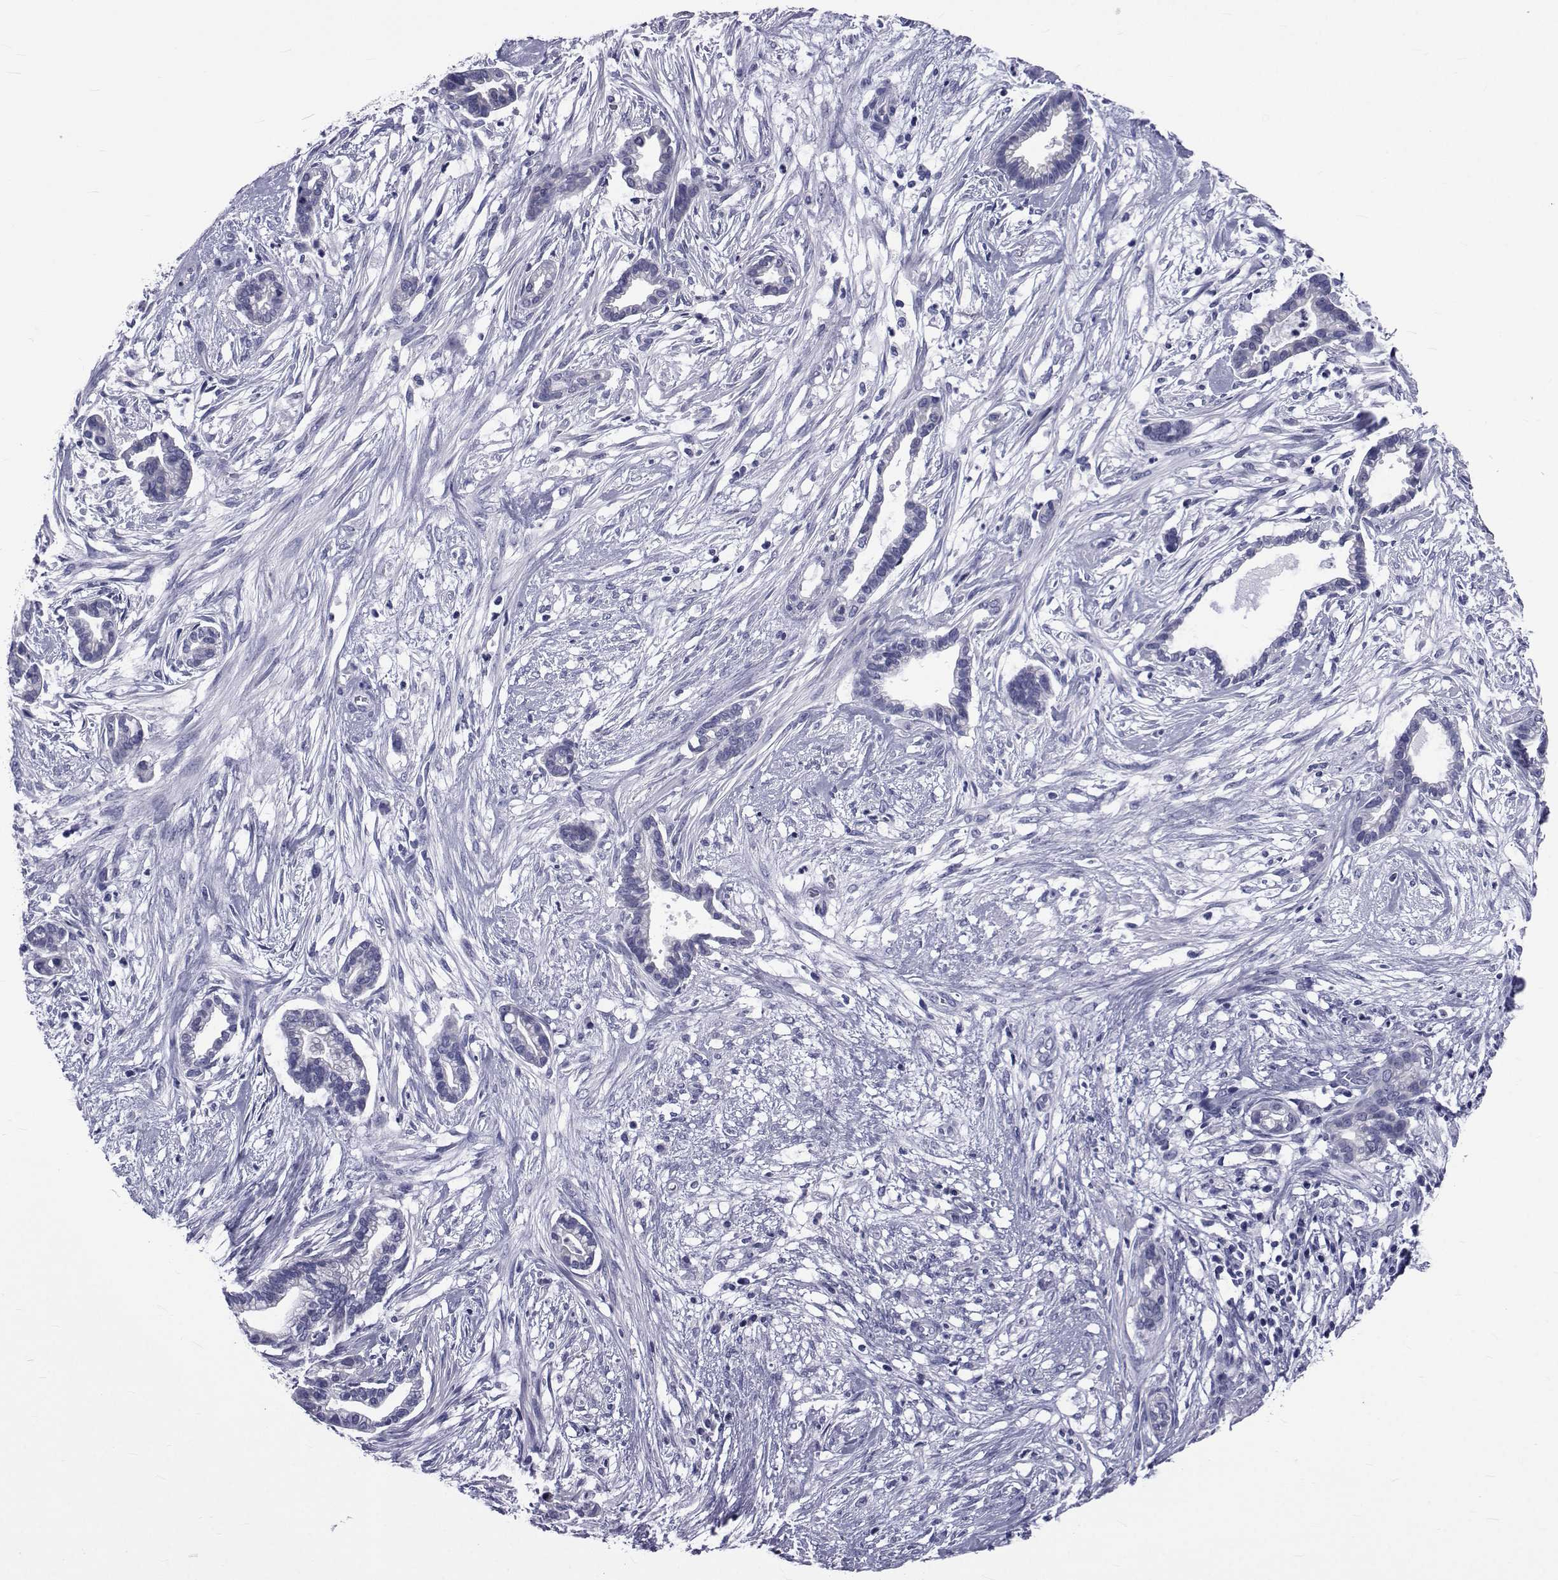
{"staining": {"intensity": "negative", "quantity": "none", "location": "none"}, "tissue": "cervical cancer", "cell_type": "Tumor cells", "image_type": "cancer", "snomed": [{"axis": "morphology", "description": "Adenocarcinoma, NOS"}, {"axis": "topography", "description": "Cervix"}], "caption": "IHC of adenocarcinoma (cervical) reveals no positivity in tumor cells.", "gene": "GKAP1", "patient": {"sex": "female", "age": 62}}